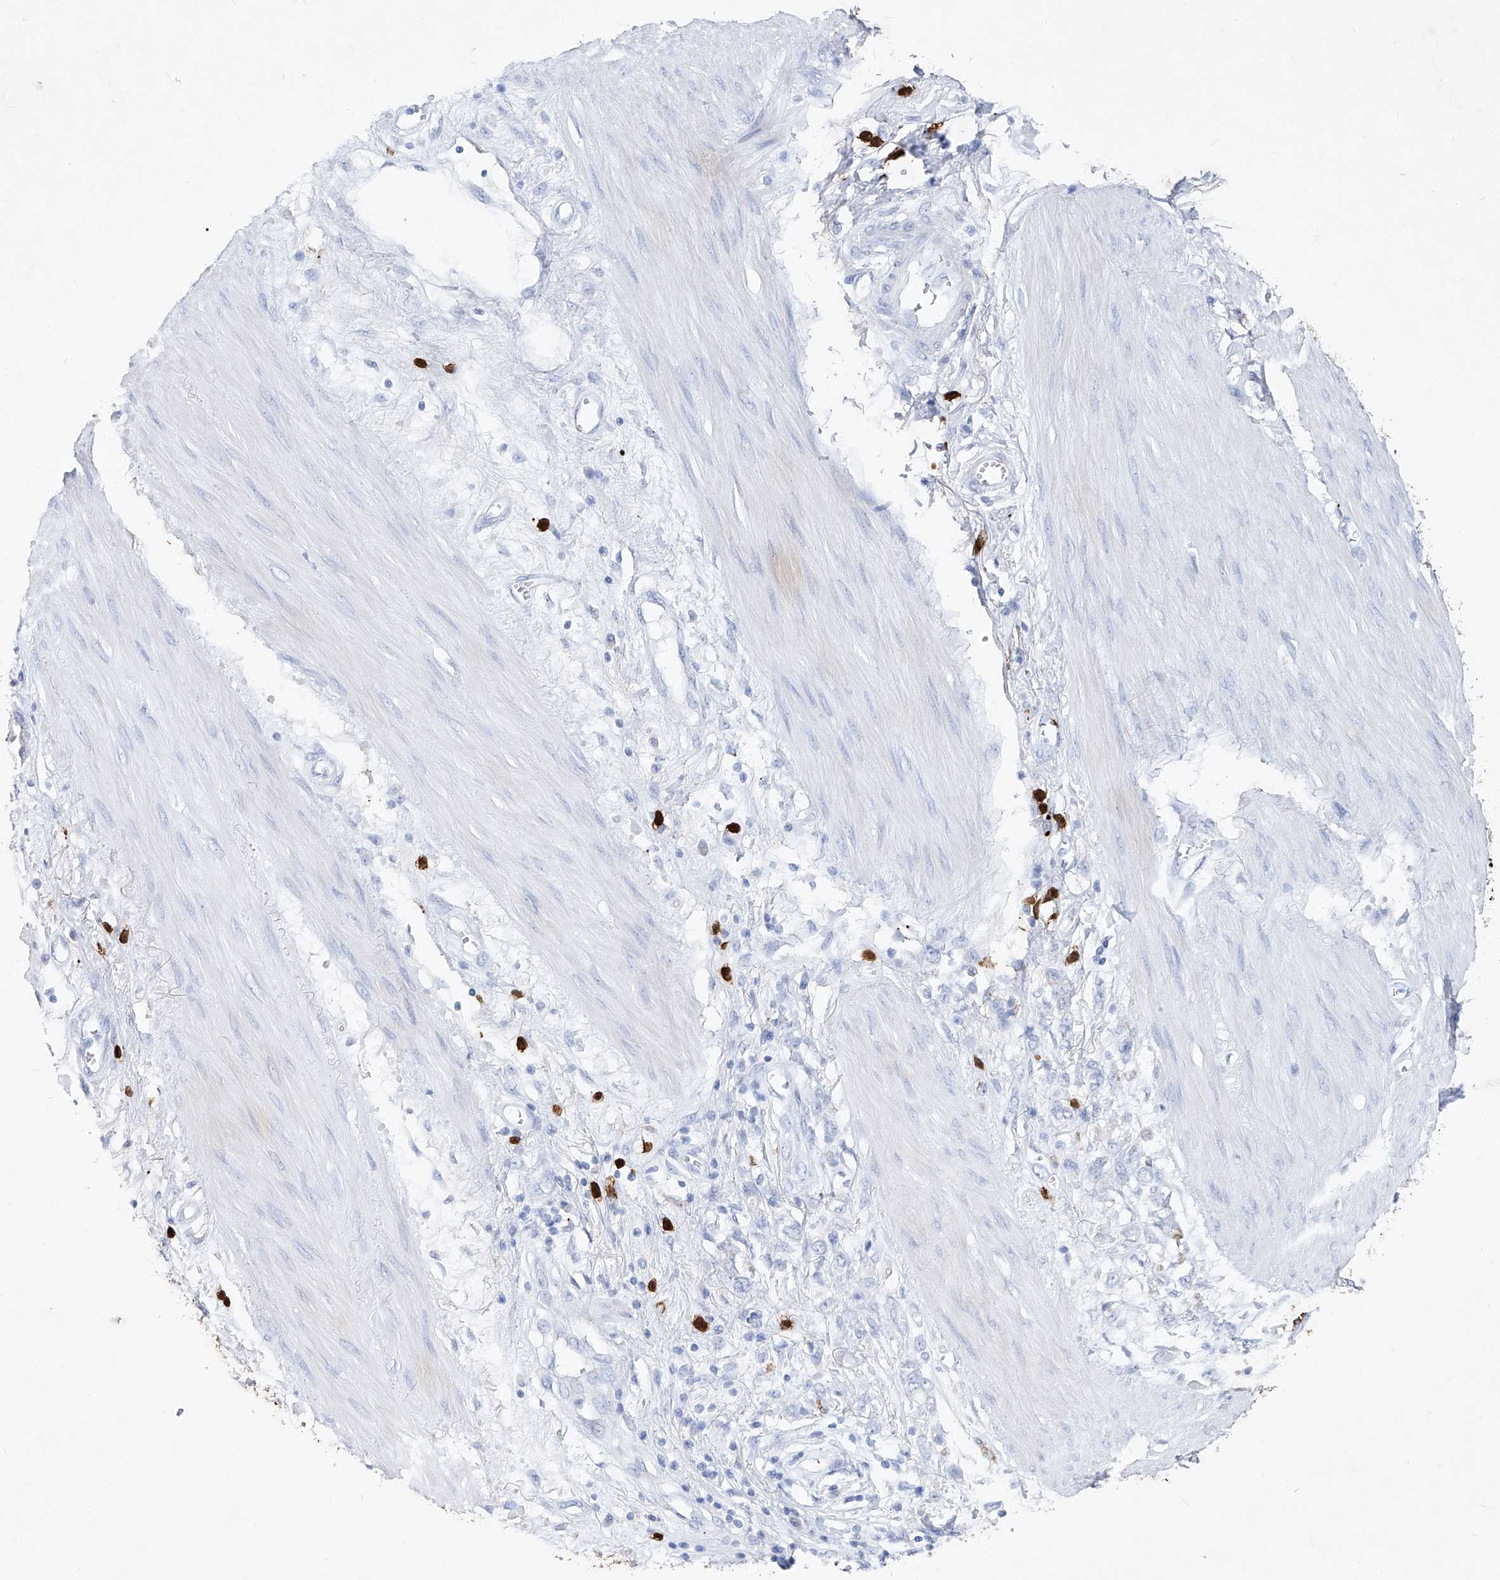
{"staining": {"intensity": "negative", "quantity": "none", "location": "none"}, "tissue": "stomach cancer", "cell_type": "Tumor cells", "image_type": "cancer", "snomed": [{"axis": "morphology", "description": "Adenocarcinoma, NOS"}, {"axis": "topography", "description": "Stomach"}], "caption": "Human stomach adenocarcinoma stained for a protein using immunohistochemistry (IHC) displays no staining in tumor cells.", "gene": "FRS3", "patient": {"sex": "female", "age": 76}}